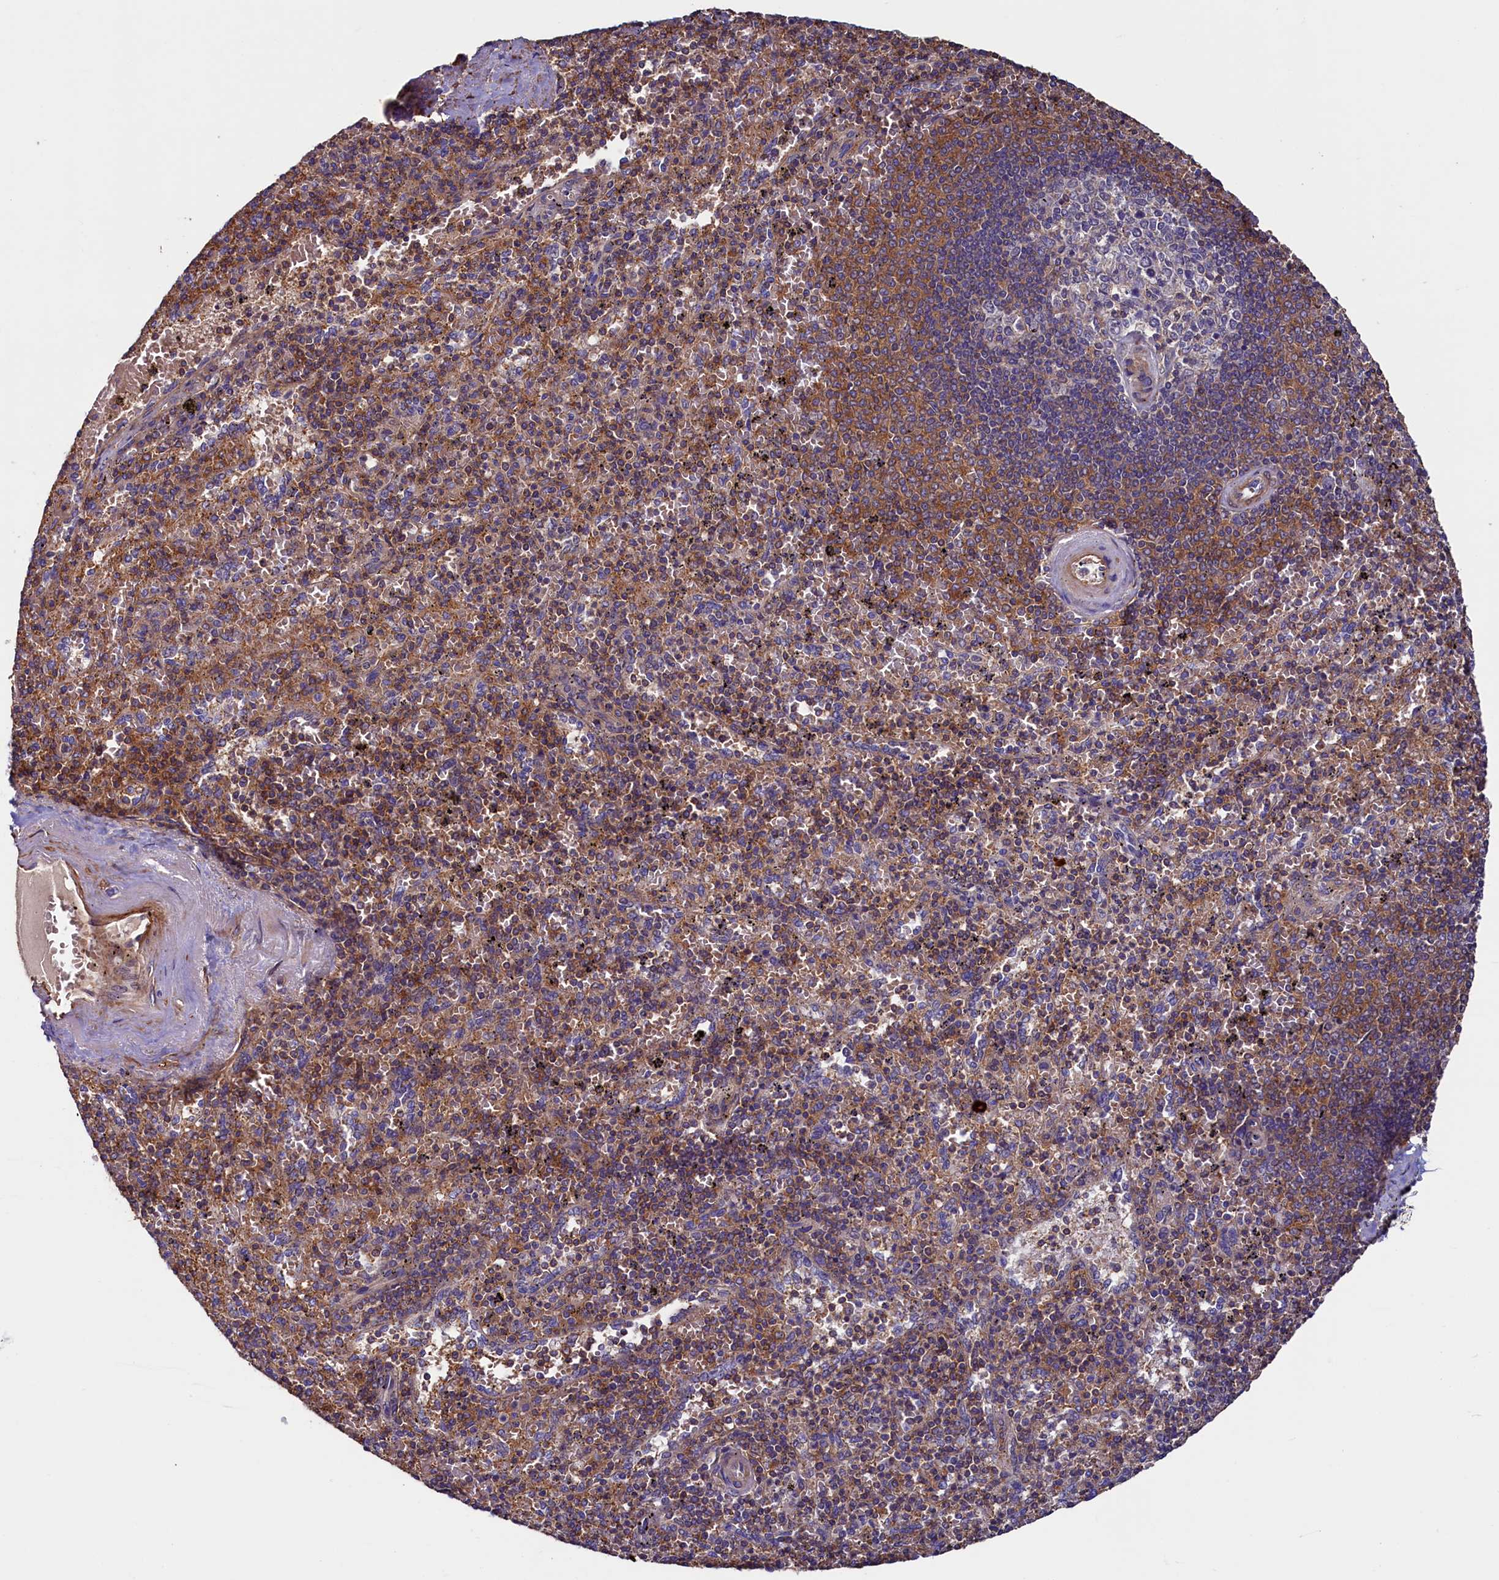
{"staining": {"intensity": "moderate", "quantity": "25%-75%", "location": "cytoplasmic/membranous"}, "tissue": "spleen", "cell_type": "Cells in red pulp", "image_type": "normal", "snomed": [{"axis": "morphology", "description": "Normal tissue, NOS"}, {"axis": "topography", "description": "Spleen"}], "caption": "High-magnification brightfield microscopy of benign spleen stained with DAB (3,3'-diaminobenzidine) (brown) and counterstained with hematoxylin (blue). cells in red pulp exhibit moderate cytoplasmic/membranous positivity is identified in approximately25%-75% of cells.", "gene": "DUOXA1", "patient": {"sex": "male", "age": 82}}